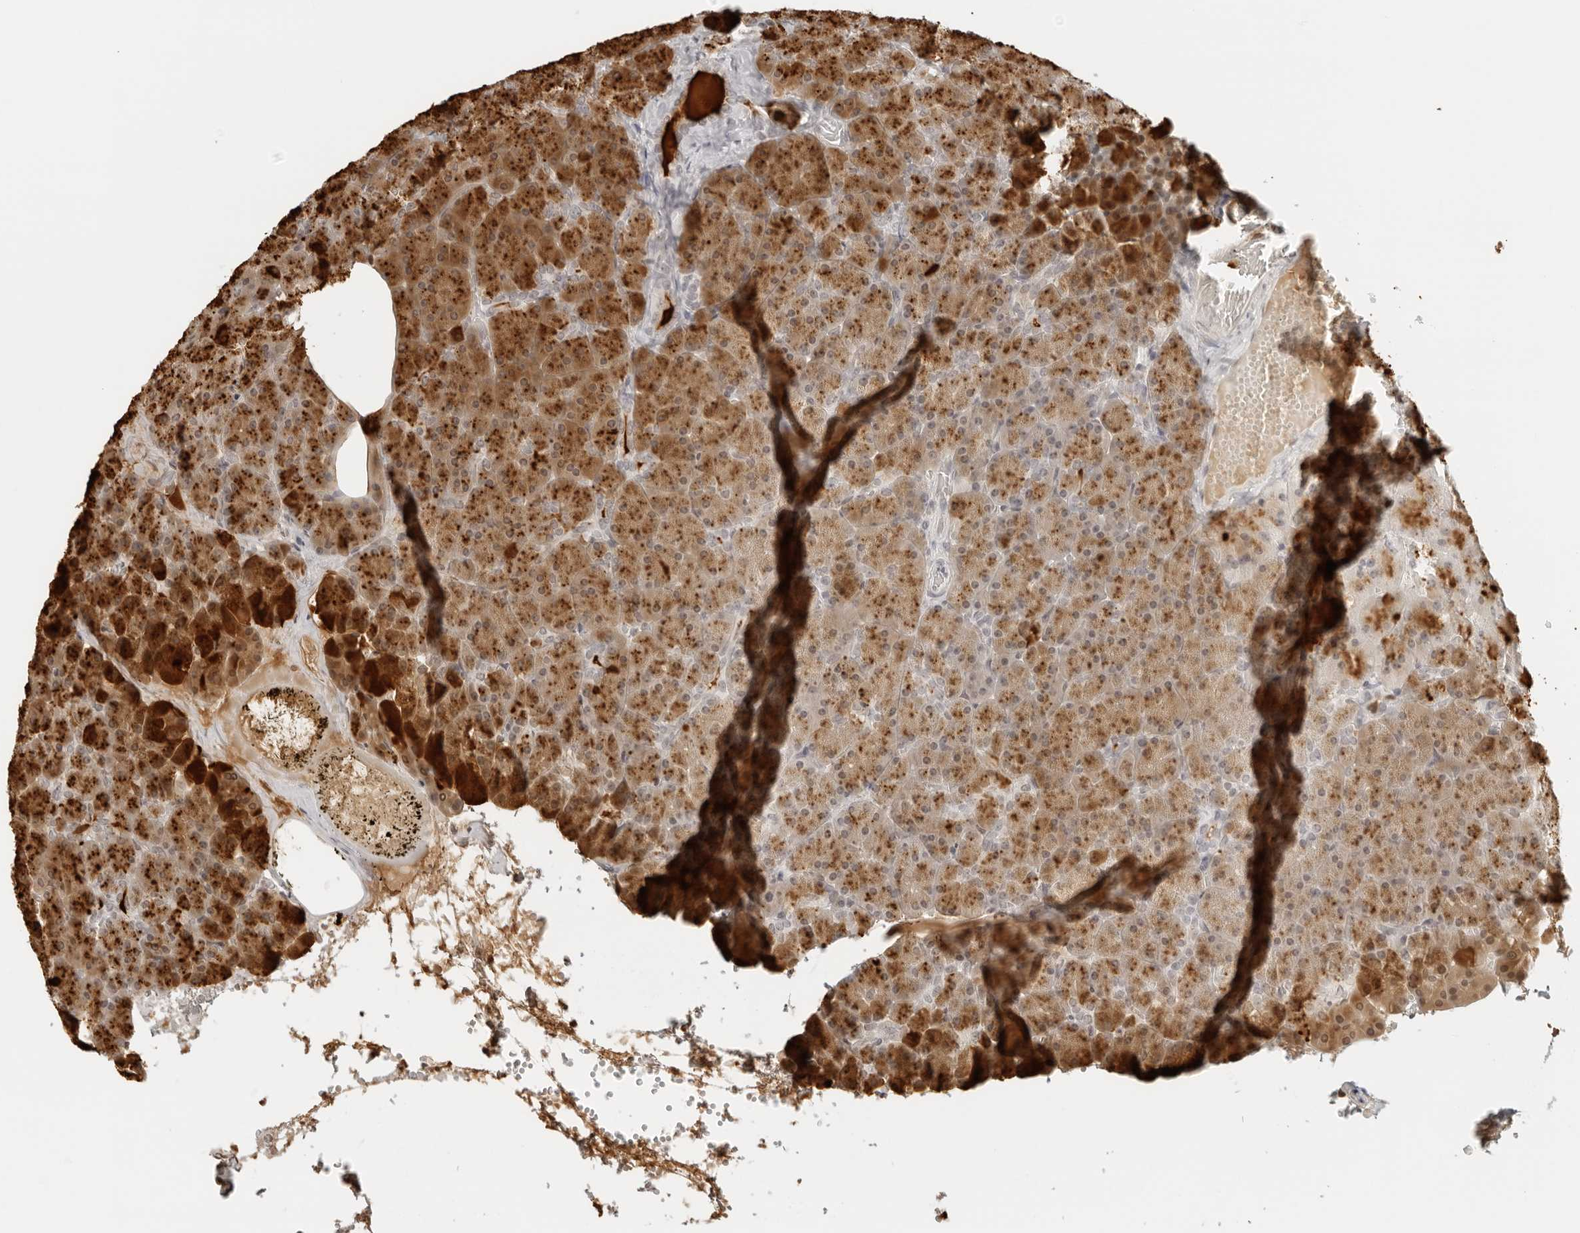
{"staining": {"intensity": "strong", "quantity": ">75%", "location": "cytoplasmic/membranous"}, "tissue": "pancreas", "cell_type": "Exocrine glandular cells", "image_type": "normal", "snomed": [{"axis": "morphology", "description": "Normal tissue, NOS"}, {"axis": "morphology", "description": "Carcinoid, malignant, NOS"}, {"axis": "topography", "description": "Pancreas"}], "caption": "A high amount of strong cytoplasmic/membranous expression is appreciated in approximately >75% of exocrine glandular cells in unremarkable pancreas. Using DAB (brown) and hematoxylin (blue) stains, captured at high magnification using brightfield microscopy.", "gene": "ZNF678", "patient": {"sex": "female", "age": 35}}